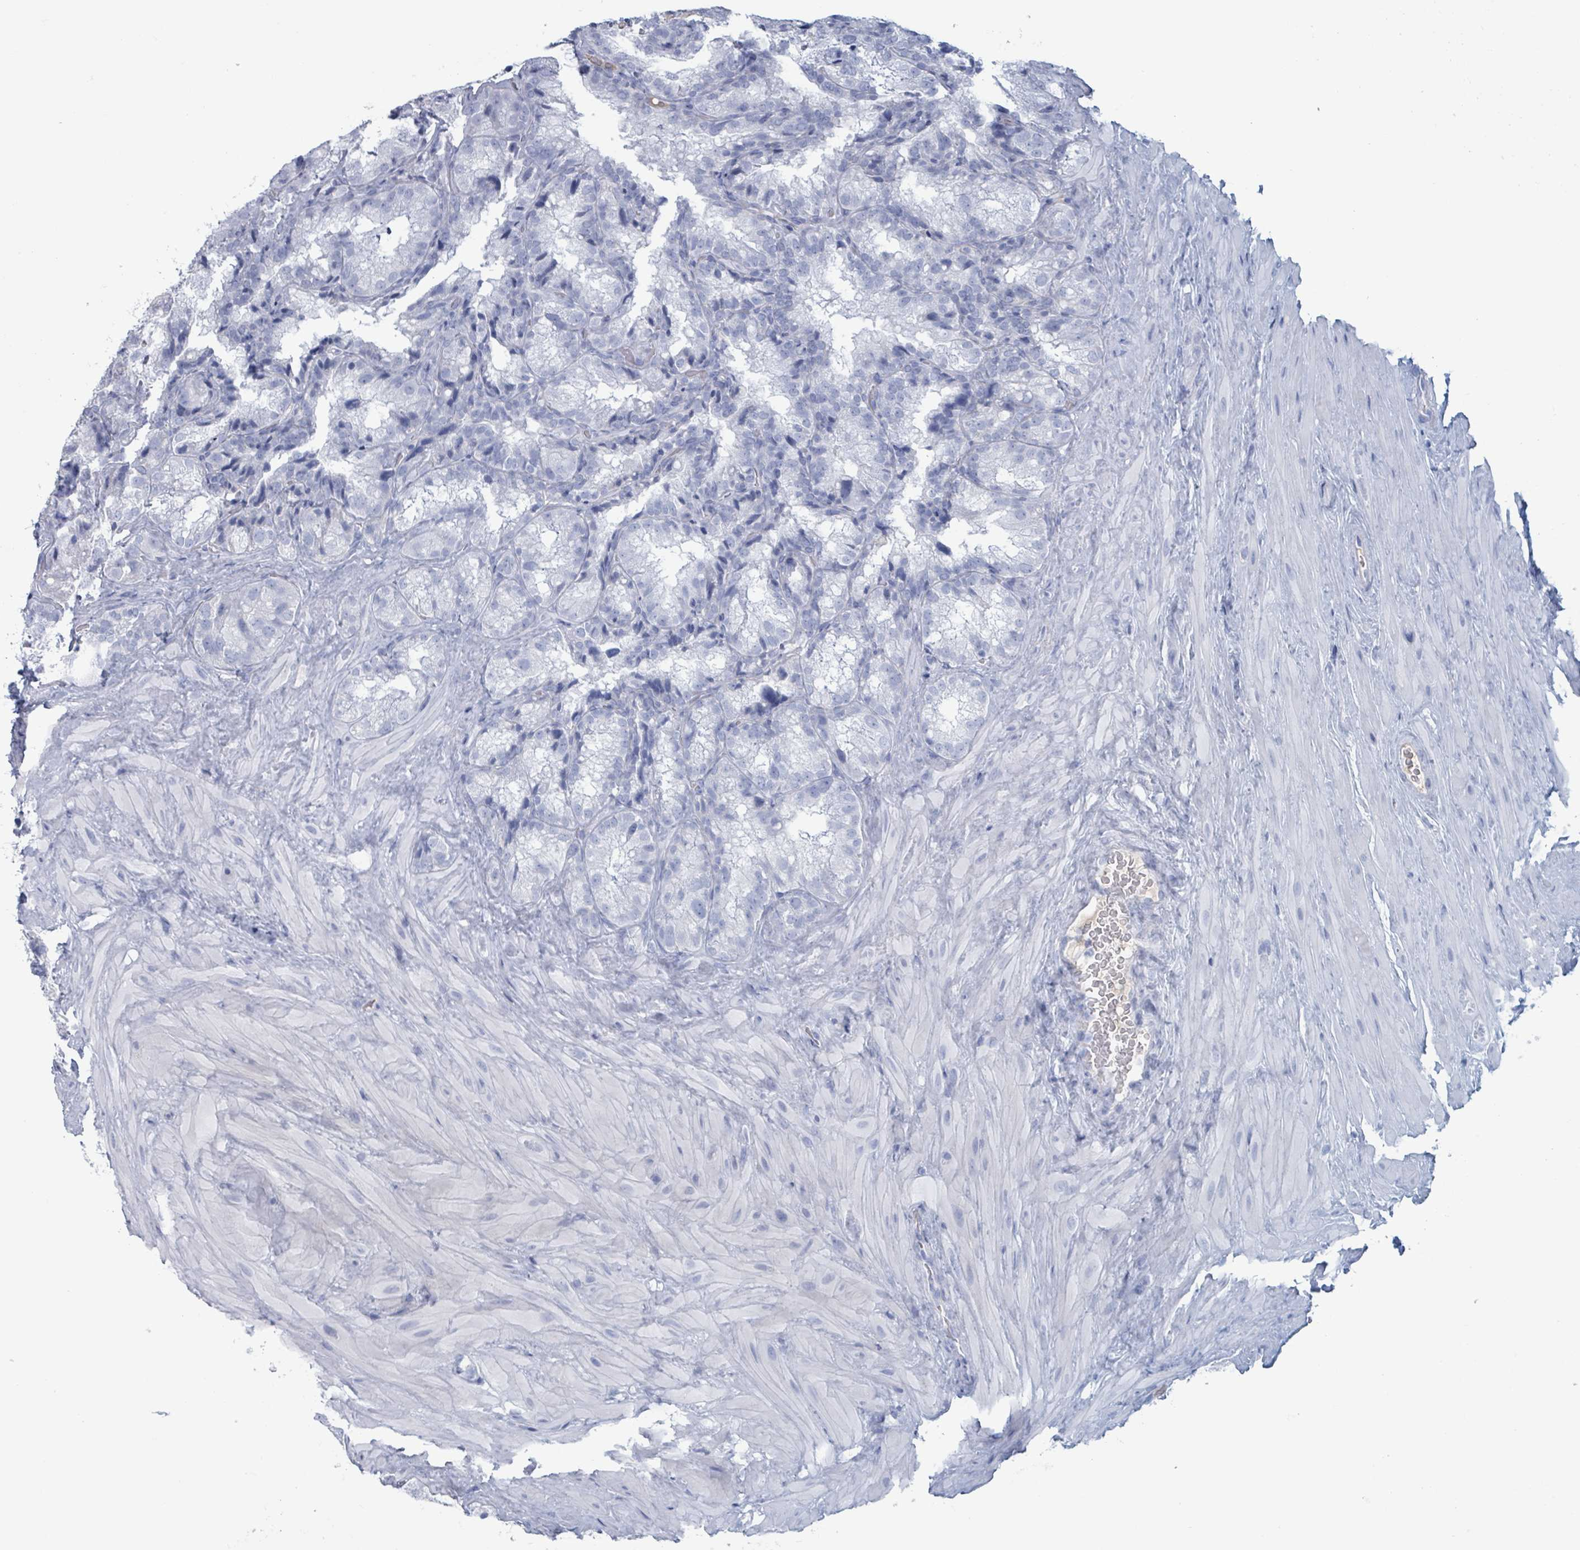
{"staining": {"intensity": "negative", "quantity": "none", "location": "none"}, "tissue": "seminal vesicle", "cell_type": "Glandular cells", "image_type": "normal", "snomed": [{"axis": "morphology", "description": "Normal tissue, NOS"}, {"axis": "topography", "description": "Seminal veicle"}], "caption": "This micrograph is of benign seminal vesicle stained with immunohistochemistry to label a protein in brown with the nuclei are counter-stained blue. There is no staining in glandular cells.", "gene": "KLK4", "patient": {"sex": "male", "age": 58}}